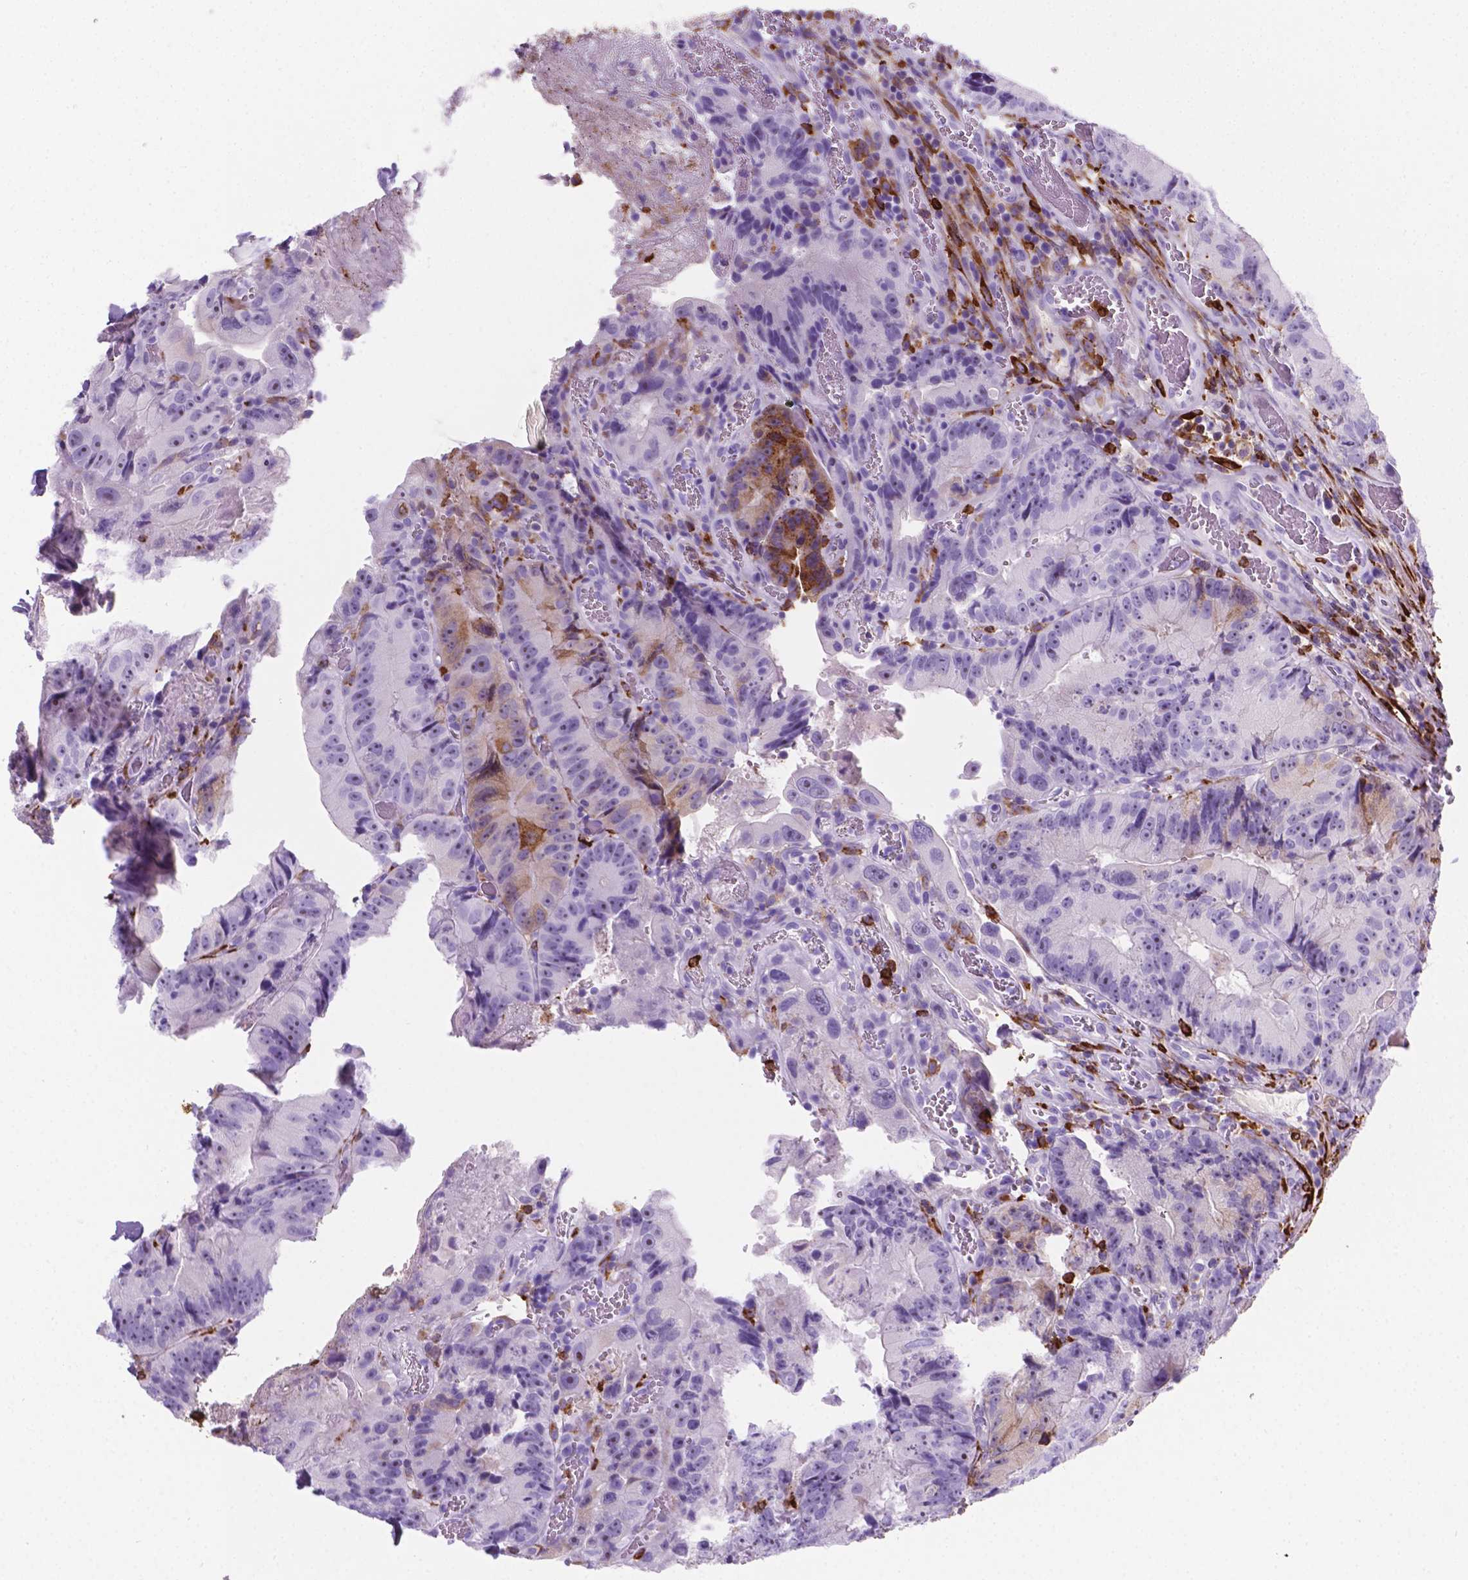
{"staining": {"intensity": "moderate", "quantity": "<25%", "location": "cytoplasmic/membranous"}, "tissue": "colorectal cancer", "cell_type": "Tumor cells", "image_type": "cancer", "snomed": [{"axis": "morphology", "description": "Adenocarcinoma, NOS"}, {"axis": "topography", "description": "Colon"}], "caption": "Immunohistochemical staining of human colorectal cancer demonstrates low levels of moderate cytoplasmic/membranous protein staining in approximately <25% of tumor cells.", "gene": "MACF1", "patient": {"sex": "female", "age": 86}}